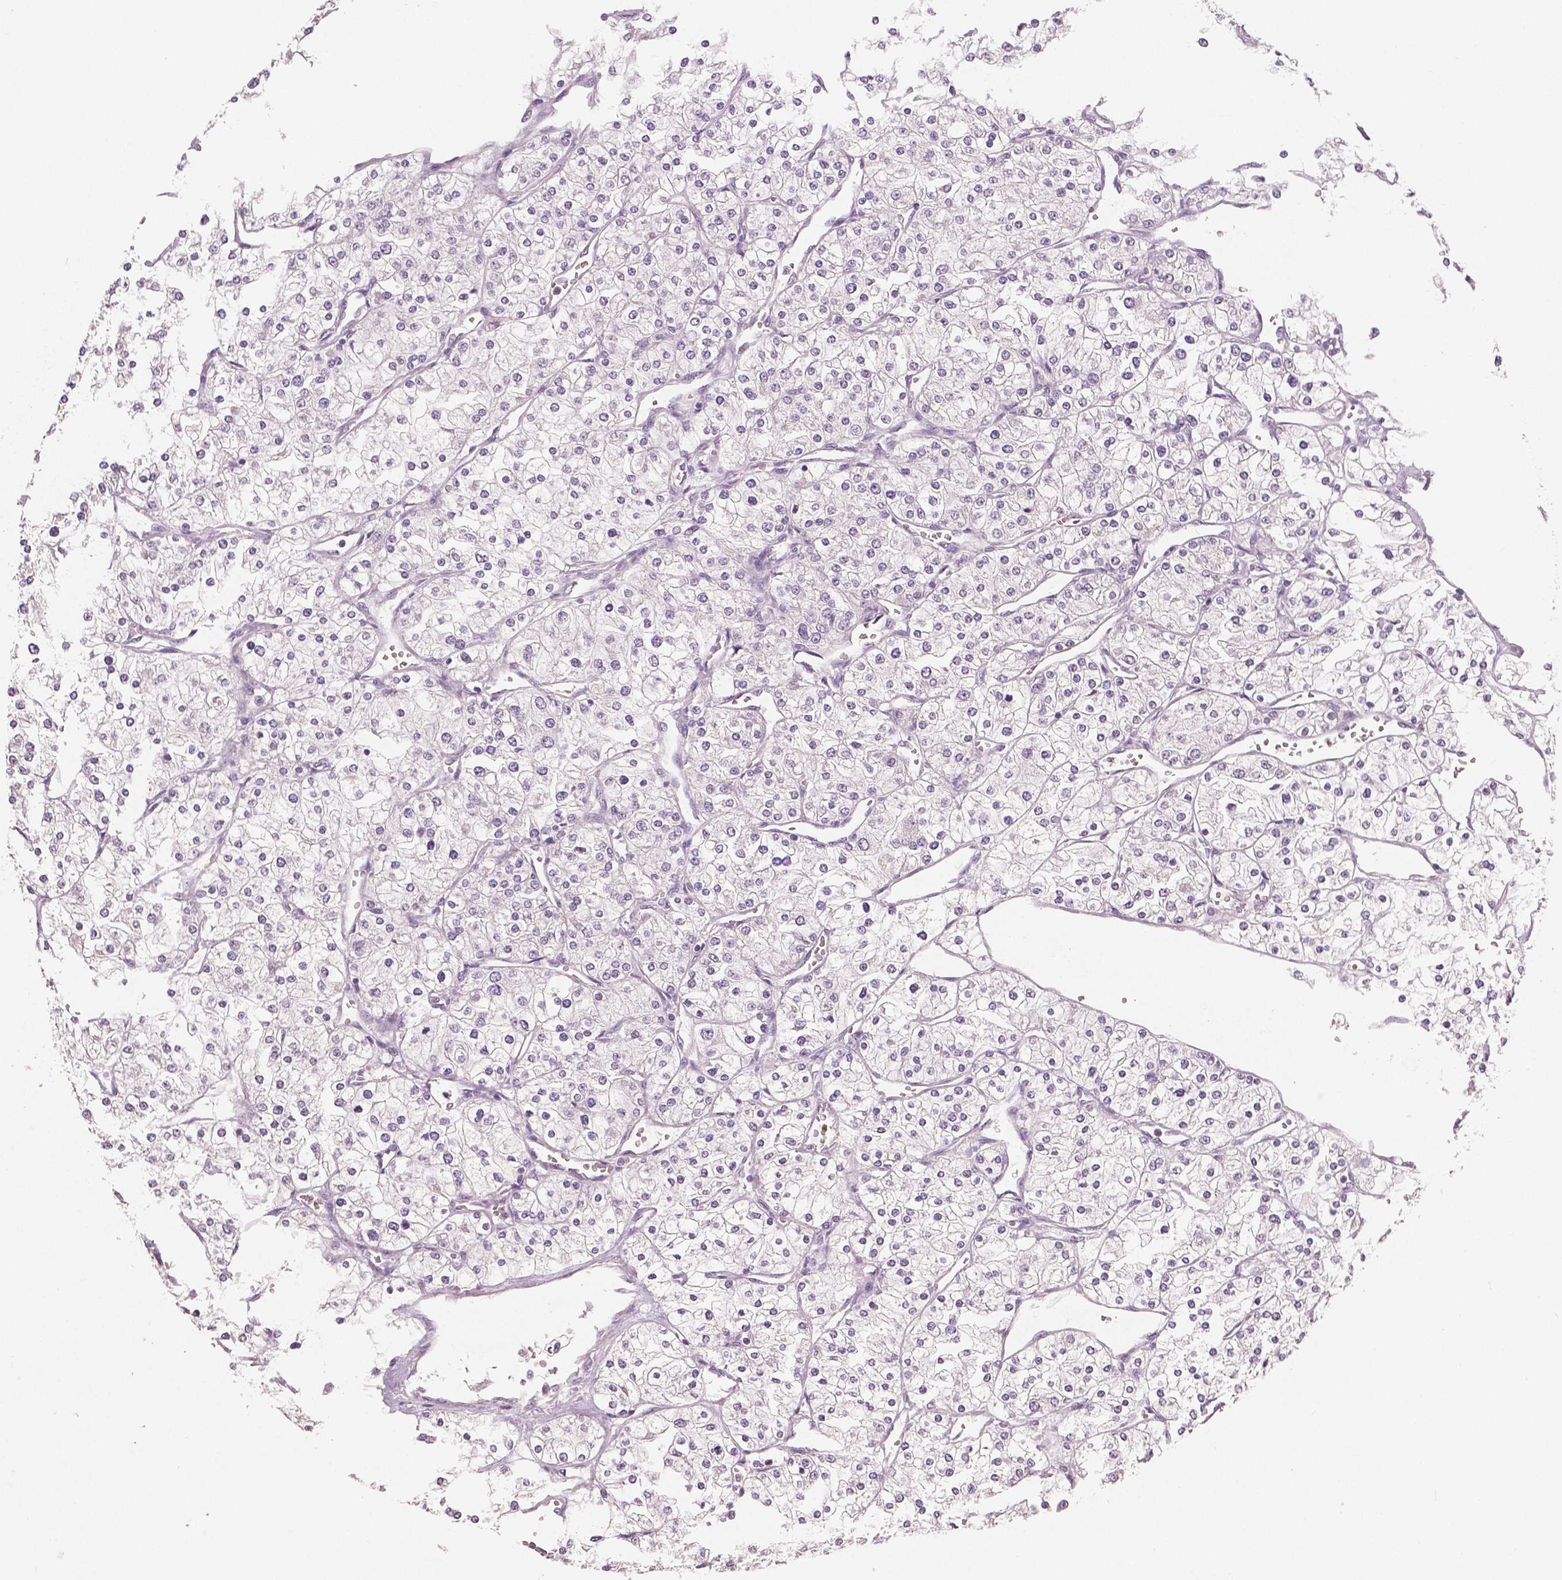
{"staining": {"intensity": "negative", "quantity": "none", "location": "none"}, "tissue": "renal cancer", "cell_type": "Tumor cells", "image_type": "cancer", "snomed": [{"axis": "morphology", "description": "Adenocarcinoma, NOS"}, {"axis": "topography", "description": "Kidney"}], "caption": "Immunohistochemistry (IHC) histopathology image of neoplastic tissue: renal adenocarcinoma stained with DAB (3,3'-diaminobenzidine) exhibits no significant protein staining in tumor cells.", "gene": "RNASE7", "patient": {"sex": "male", "age": 80}}